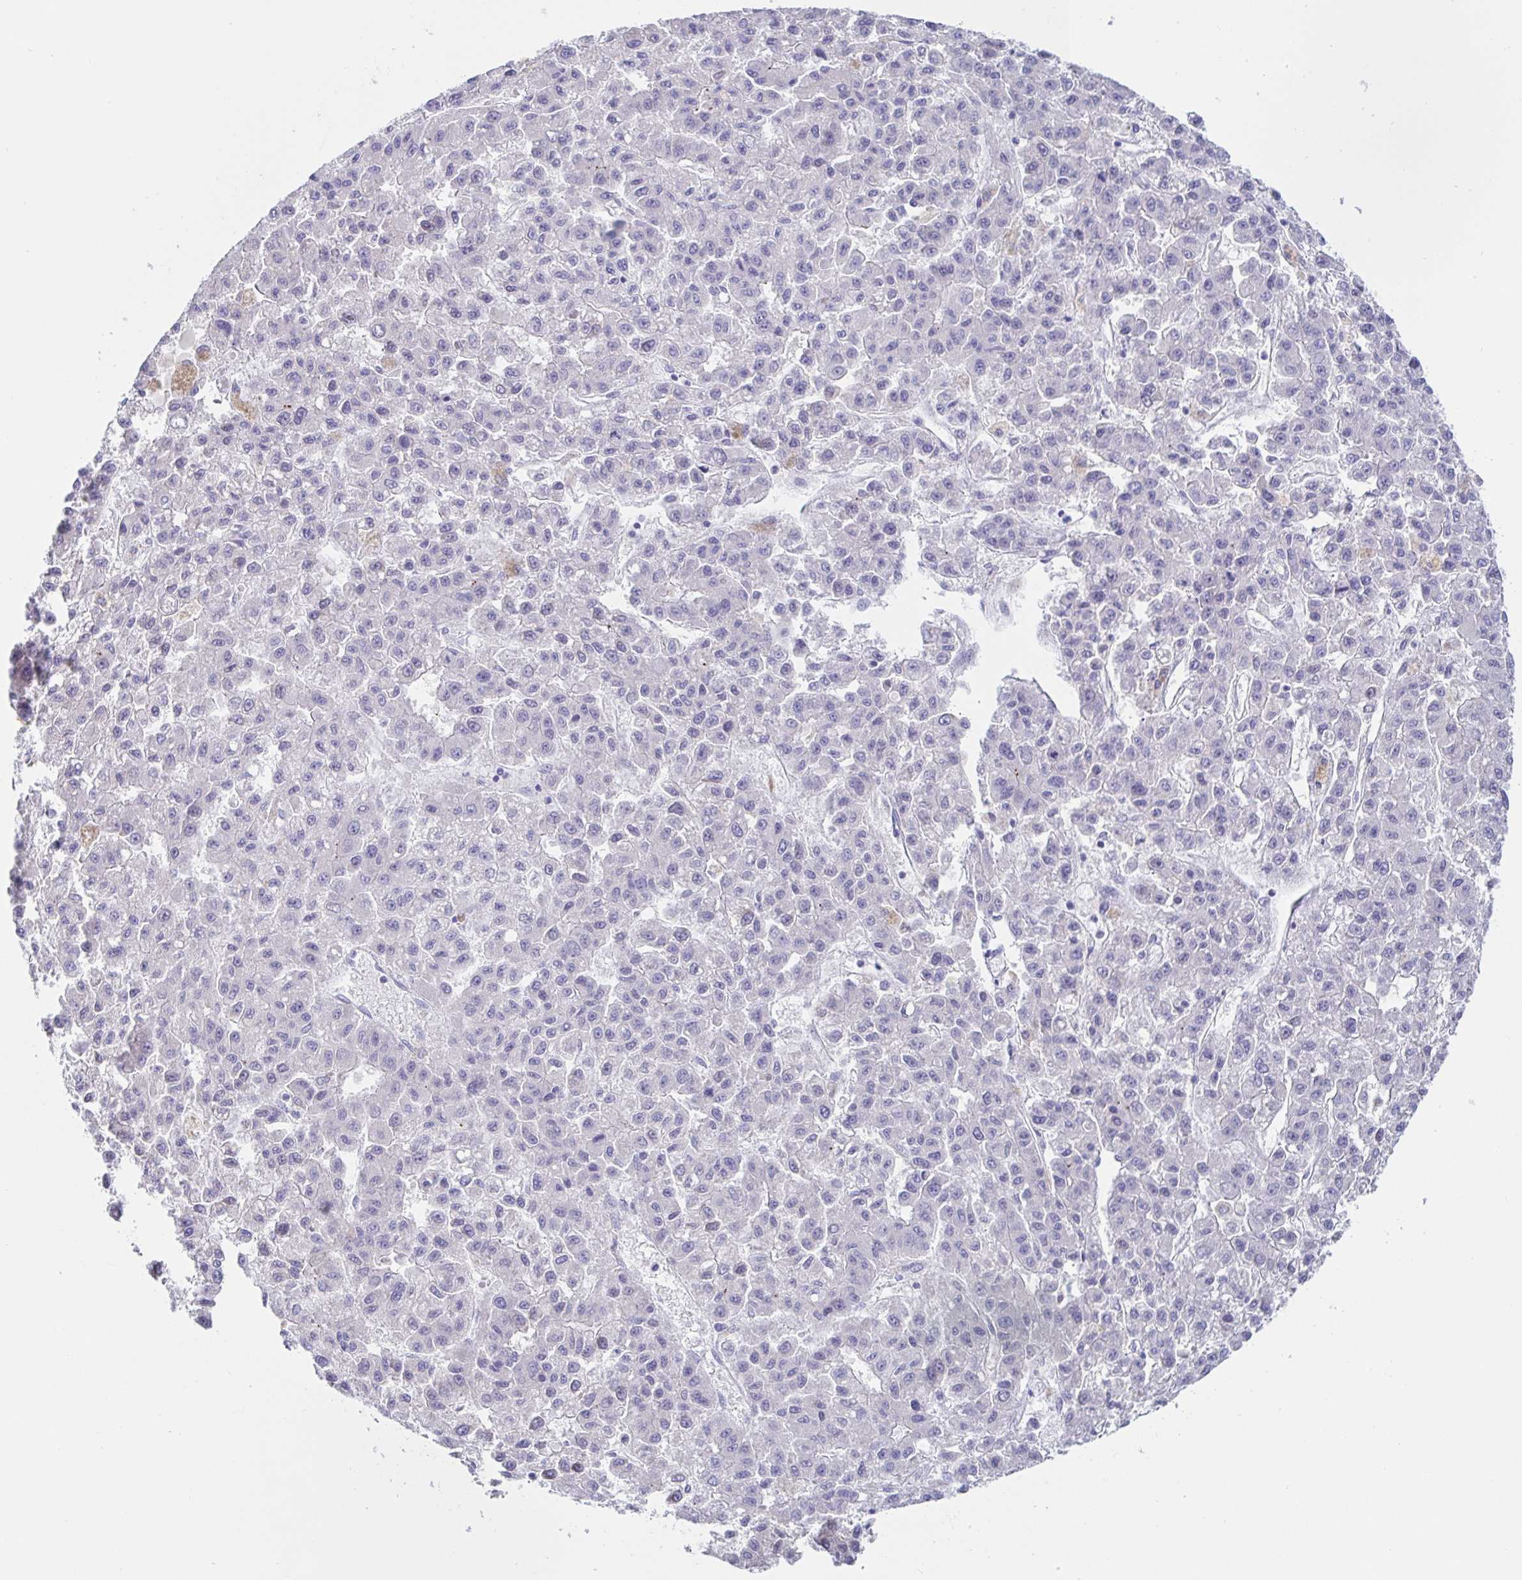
{"staining": {"intensity": "negative", "quantity": "none", "location": "none"}, "tissue": "liver cancer", "cell_type": "Tumor cells", "image_type": "cancer", "snomed": [{"axis": "morphology", "description": "Carcinoma, Hepatocellular, NOS"}, {"axis": "topography", "description": "Liver"}], "caption": "DAB immunohistochemical staining of human liver hepatocellular carcinoma displays no significant positivity in tumor cells.", "gene": "SIAH3", "patient": {"sex": "male", "age": 70}}